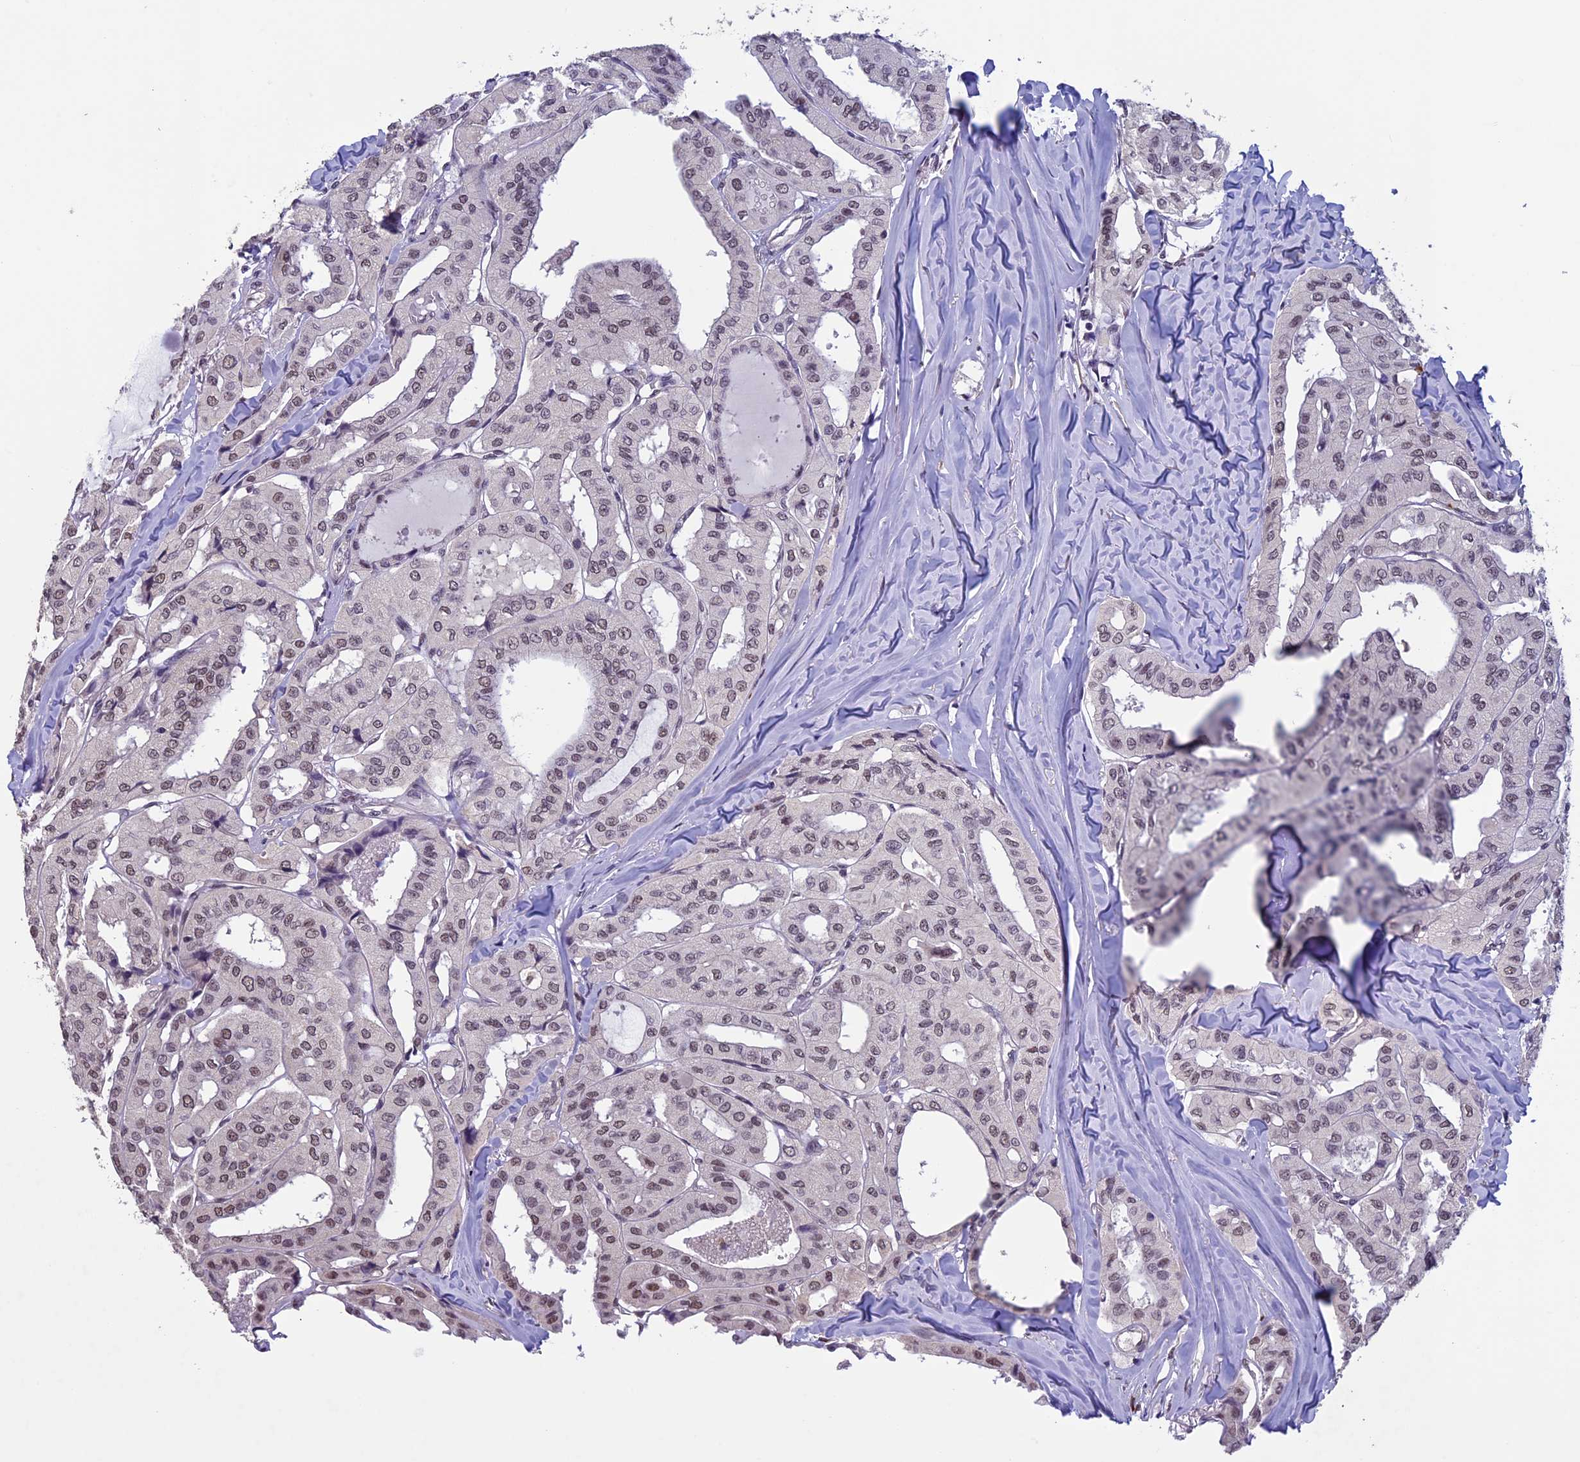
{"staining": {"intensity": "moderate", "quantity": ">75%", "location": "nuclear"}, "tissue": "thyroid cancer", "cell_type": "Tumor cells", "image_type": "cancer", "snomed": [{"axis": "morphology", "description": "Papillary adenocarcinoma, NOS"}, {"axis": "topography", "description": "Thyroid gland"}], "caption": "A histopathology image of human papillary adenocarcinoma (thyroid) stained for a protein demonstrates moderate nuclear brown staining in tumor cells.", "gene": "RNF40", "patient": {"sex": "female", "age": 59}}